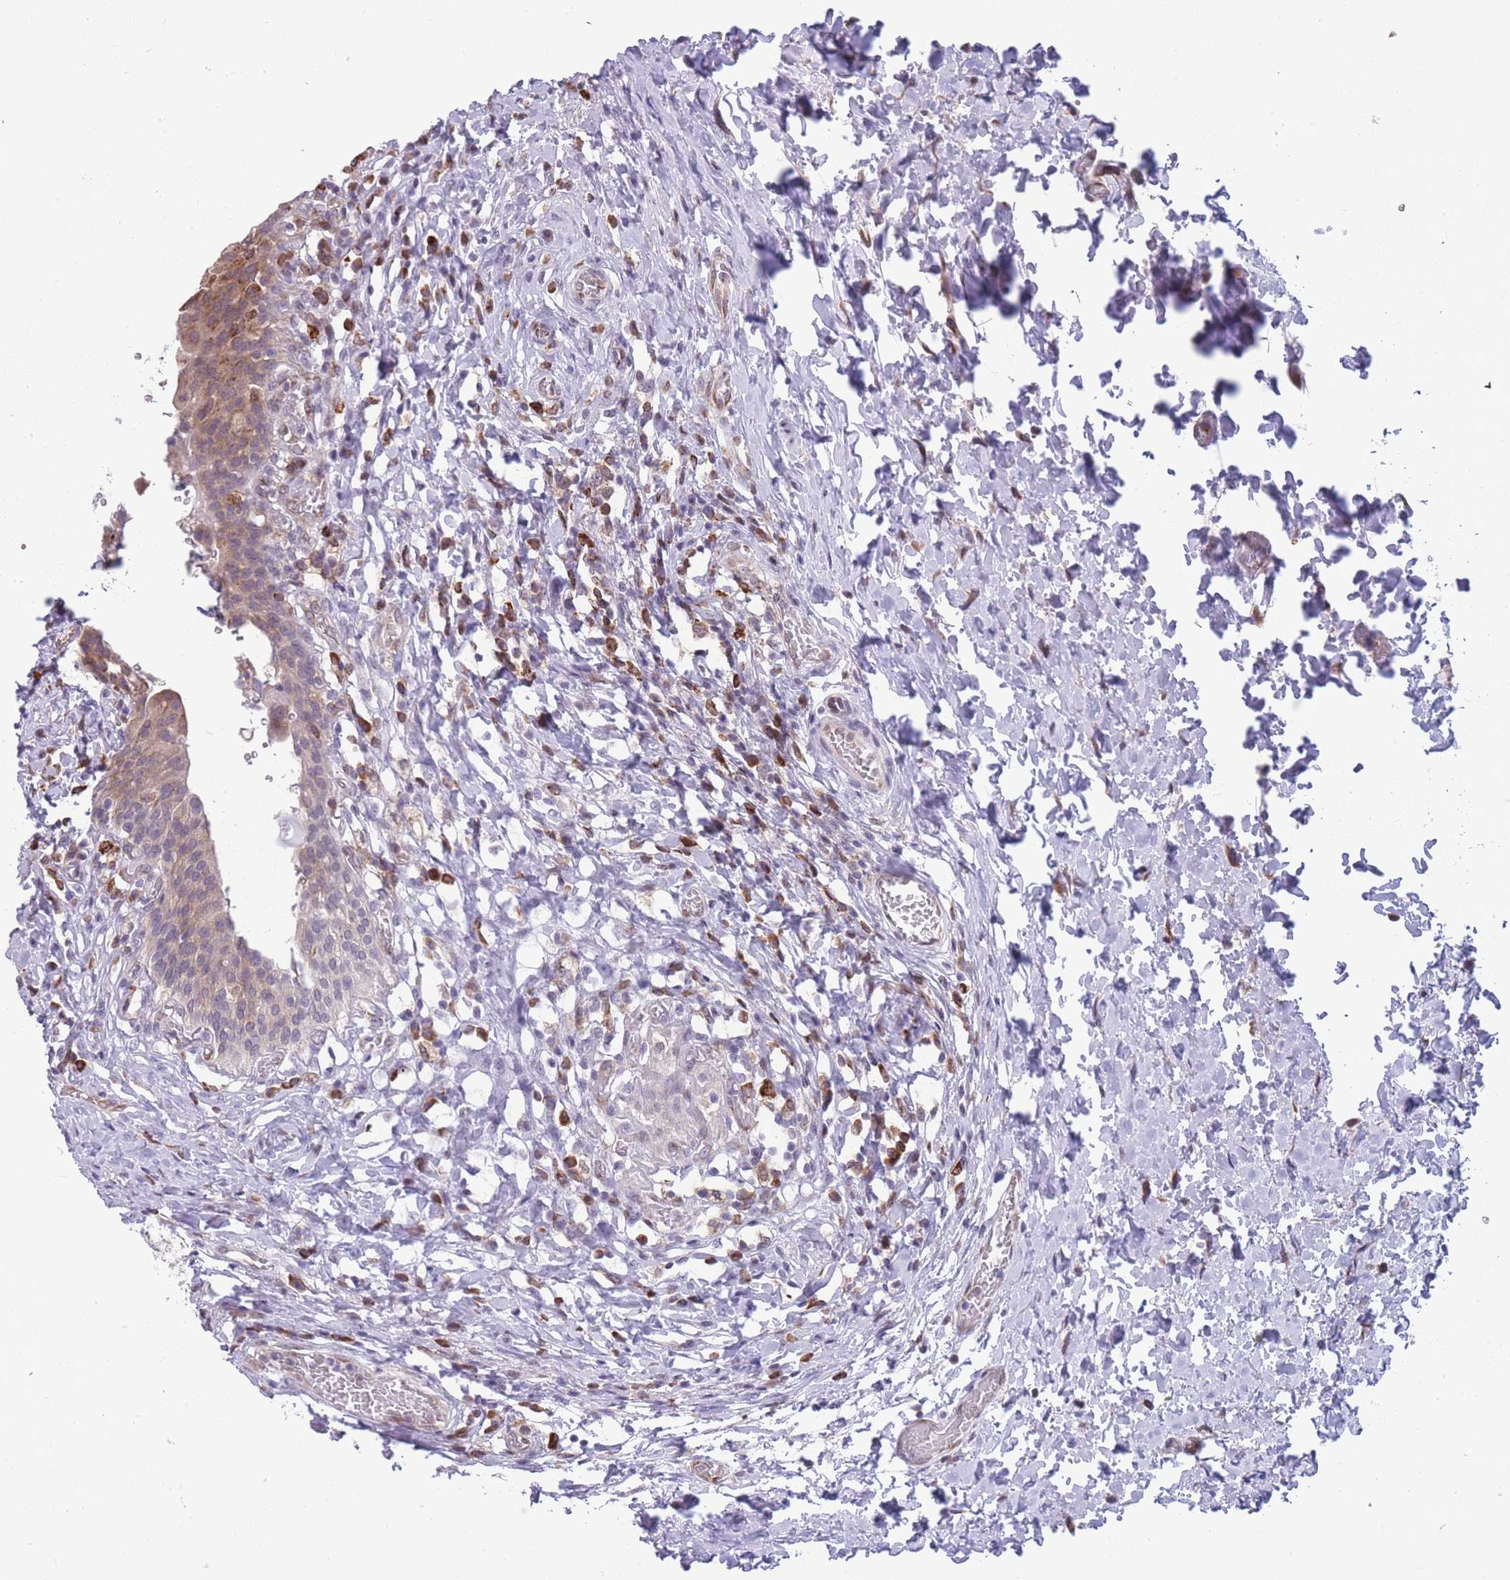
{"staining": {"intensity": "moderate", "quantity": "<25%", "location": "cytoplasmic/membranous"}, "tissue": "urinary bladder", "cell_type": "Urothelial cells", "image_type": "normal", "snomed": [{"axis": "morphology", "description": "Normal tissue, NOS"}, {"axis": "morphology", "description": "Inflammation, NOS"}, {"axis": "topography", "description": "Urinary bladder"}], "caption": "The histopathology image displays a brown stain indicating the presence of a protein in the cytoplasmic/membranous of urothelial cells in urinary bladder. (Brightfield microscopy of DAB IHC at high magnification).", "gene": "TMEM121", "patient": {"sex": "male", "age": 64}}